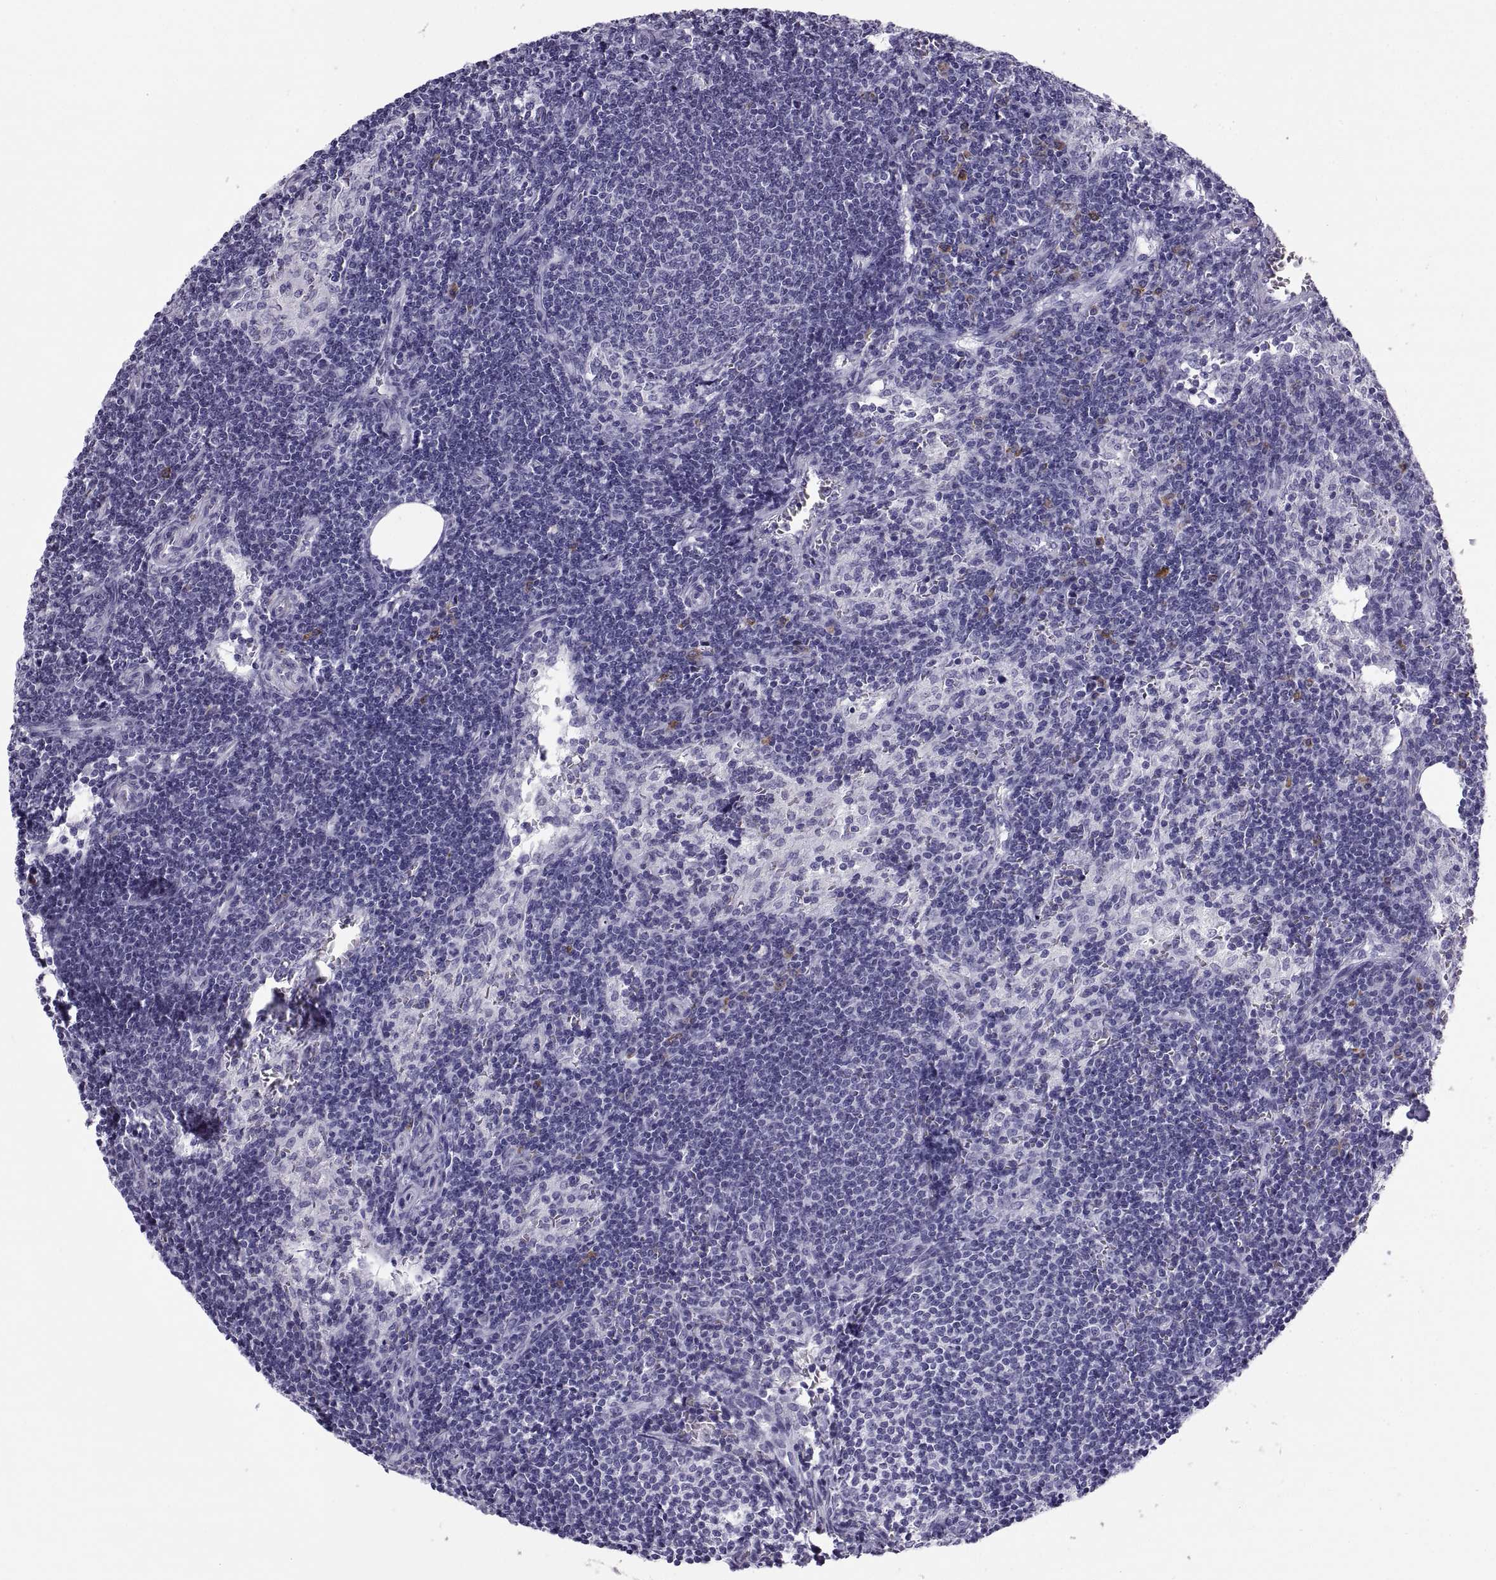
{"staining": {"intensity": "negative", "quantity": "none", "location": "none"}, "tissue": "lymph node", "cell_type": "Germinal center cells", "image_type": "normal", "snomed": [{"axis": "morphology", "description": "Normal tissue, NOS"}, {"axis": "topography", "description": "Lymph node"}], "caption": "DAB immunohistochemical staining of normal human lymph node shows no significant staining in germinal center cells.", "gene": "CT47A10", "patient": {"sex": "female", "age": 50}}